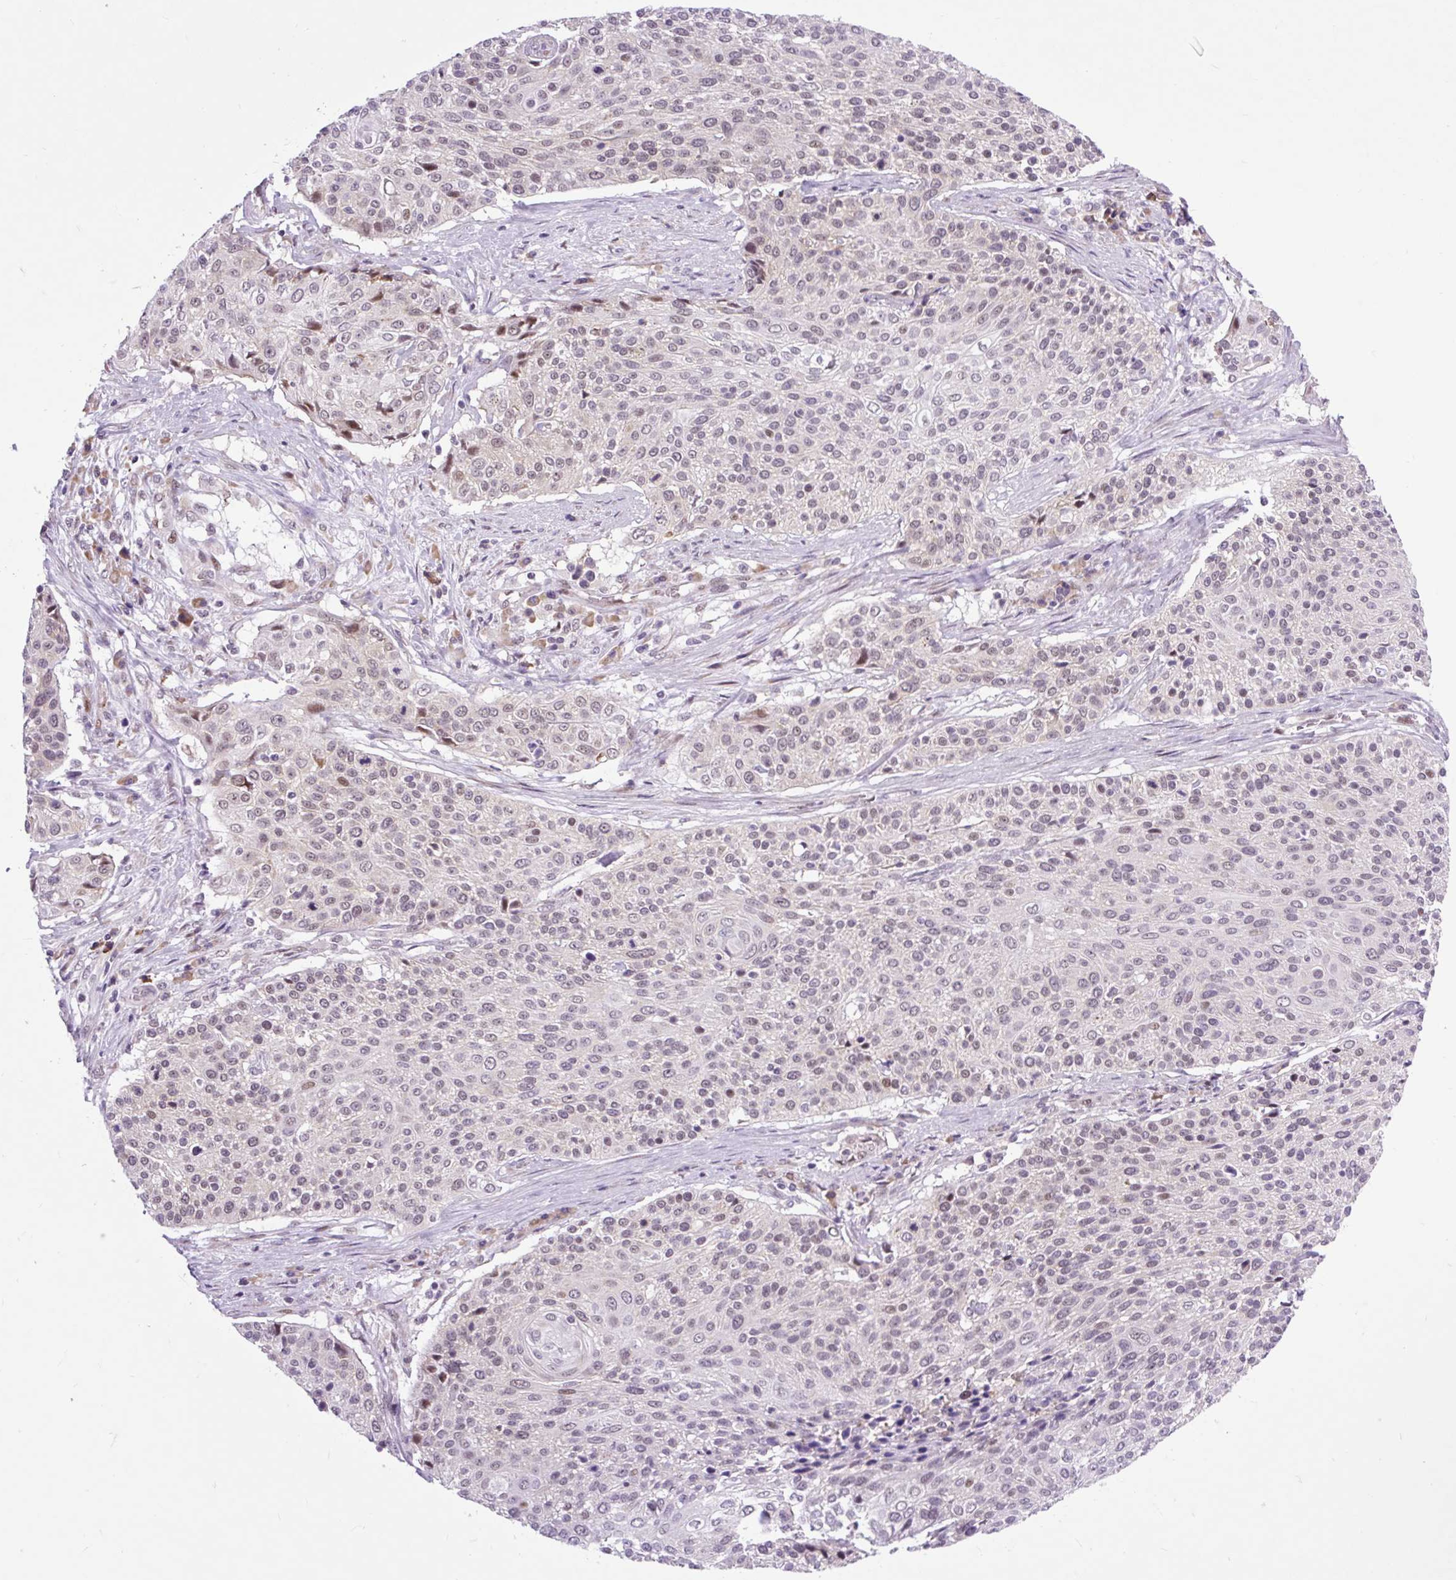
{"staining": {"intensity": "moderate", "quantity": "25%-75%", "location": "nuclear"}, "tissue": "cervical cancer", "cell_type": "Tumor cells", "image_type": "cancer", "snomed": [{"axis": "morphology", "description": "Squamous cell carcinoma, NOS"}, {"axis": "topography", "description": "Cervix"}], "caption": "Immunohistochemistry (DAB (3,3'-diaminobenzidine)) staining of cervical cancer (squamous cell carcinoma) displays moderate nuclear protein positivity in about 25%-75% of tumor cells. The protein of interest is stained brown, and the nuclei are stained in blue (DAB (3,3'-diaminobenzidine) IHC with brightfield microscopy, high magnification).", "gene": "CLK2", "patient": {"sex": "female", "age": 31}}